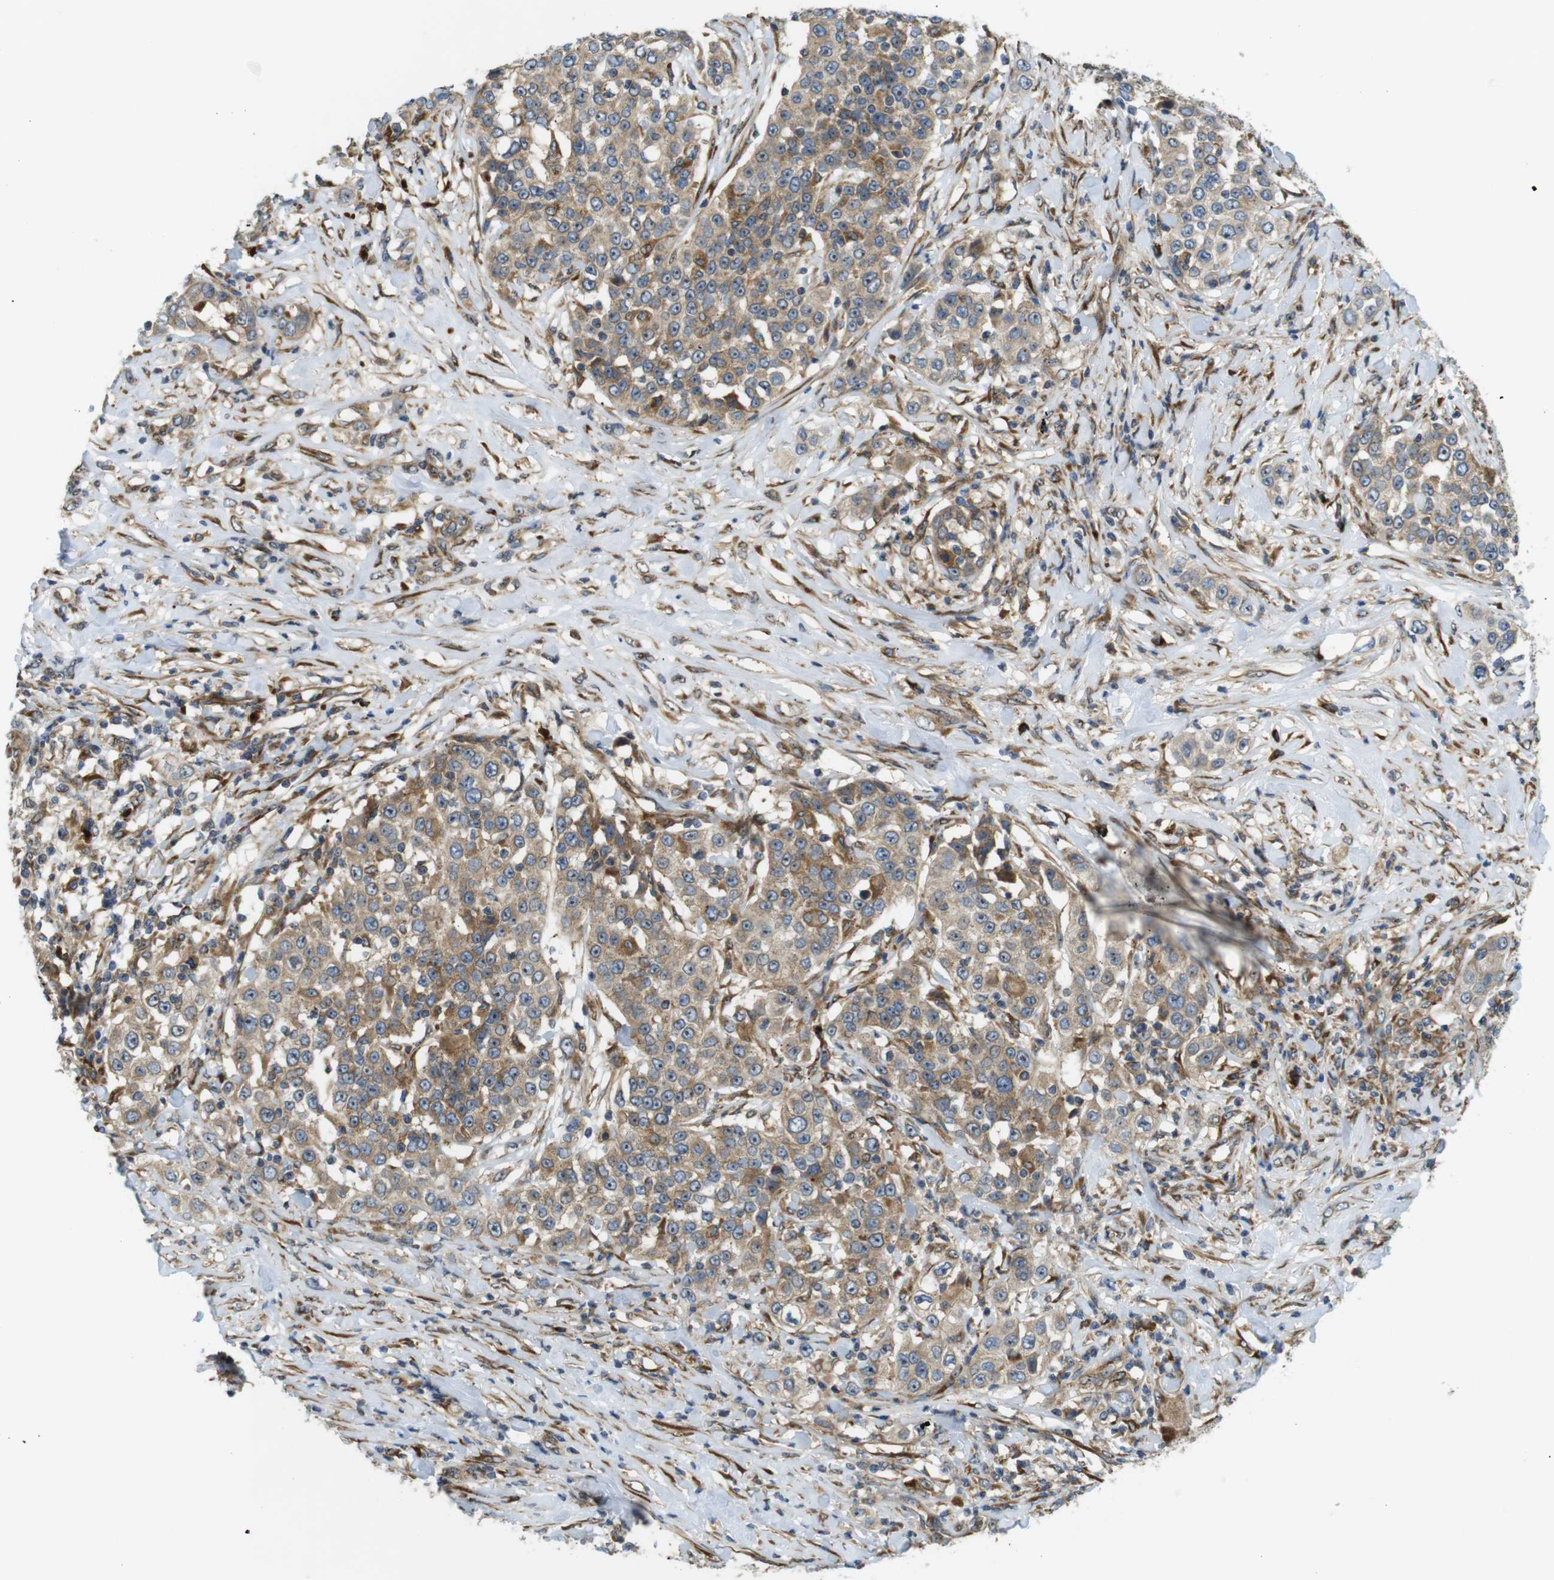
{"staining": {"intensity": "moderate", "quantity": "25%-75%", "location": "cytoplasmic/membranous"}, "tissue": "urothelial cancer", "cell_type": "Tumor cells", "image_type": "cancer", "snomed": [{"axis": "morphology", "description": "Urothelial carcinoma, High grade"}, {"axis": "topography", "description": "Urinary bladder"}], "caption": "This micrograph shows IHC staining of human urothelial cancer, with medium moderate cytoplasmic/membranous expression in approximately 25%-75% of tumor cells.", "gene": "TMEM143", "patient": {"sex": "female", "age": 80}}